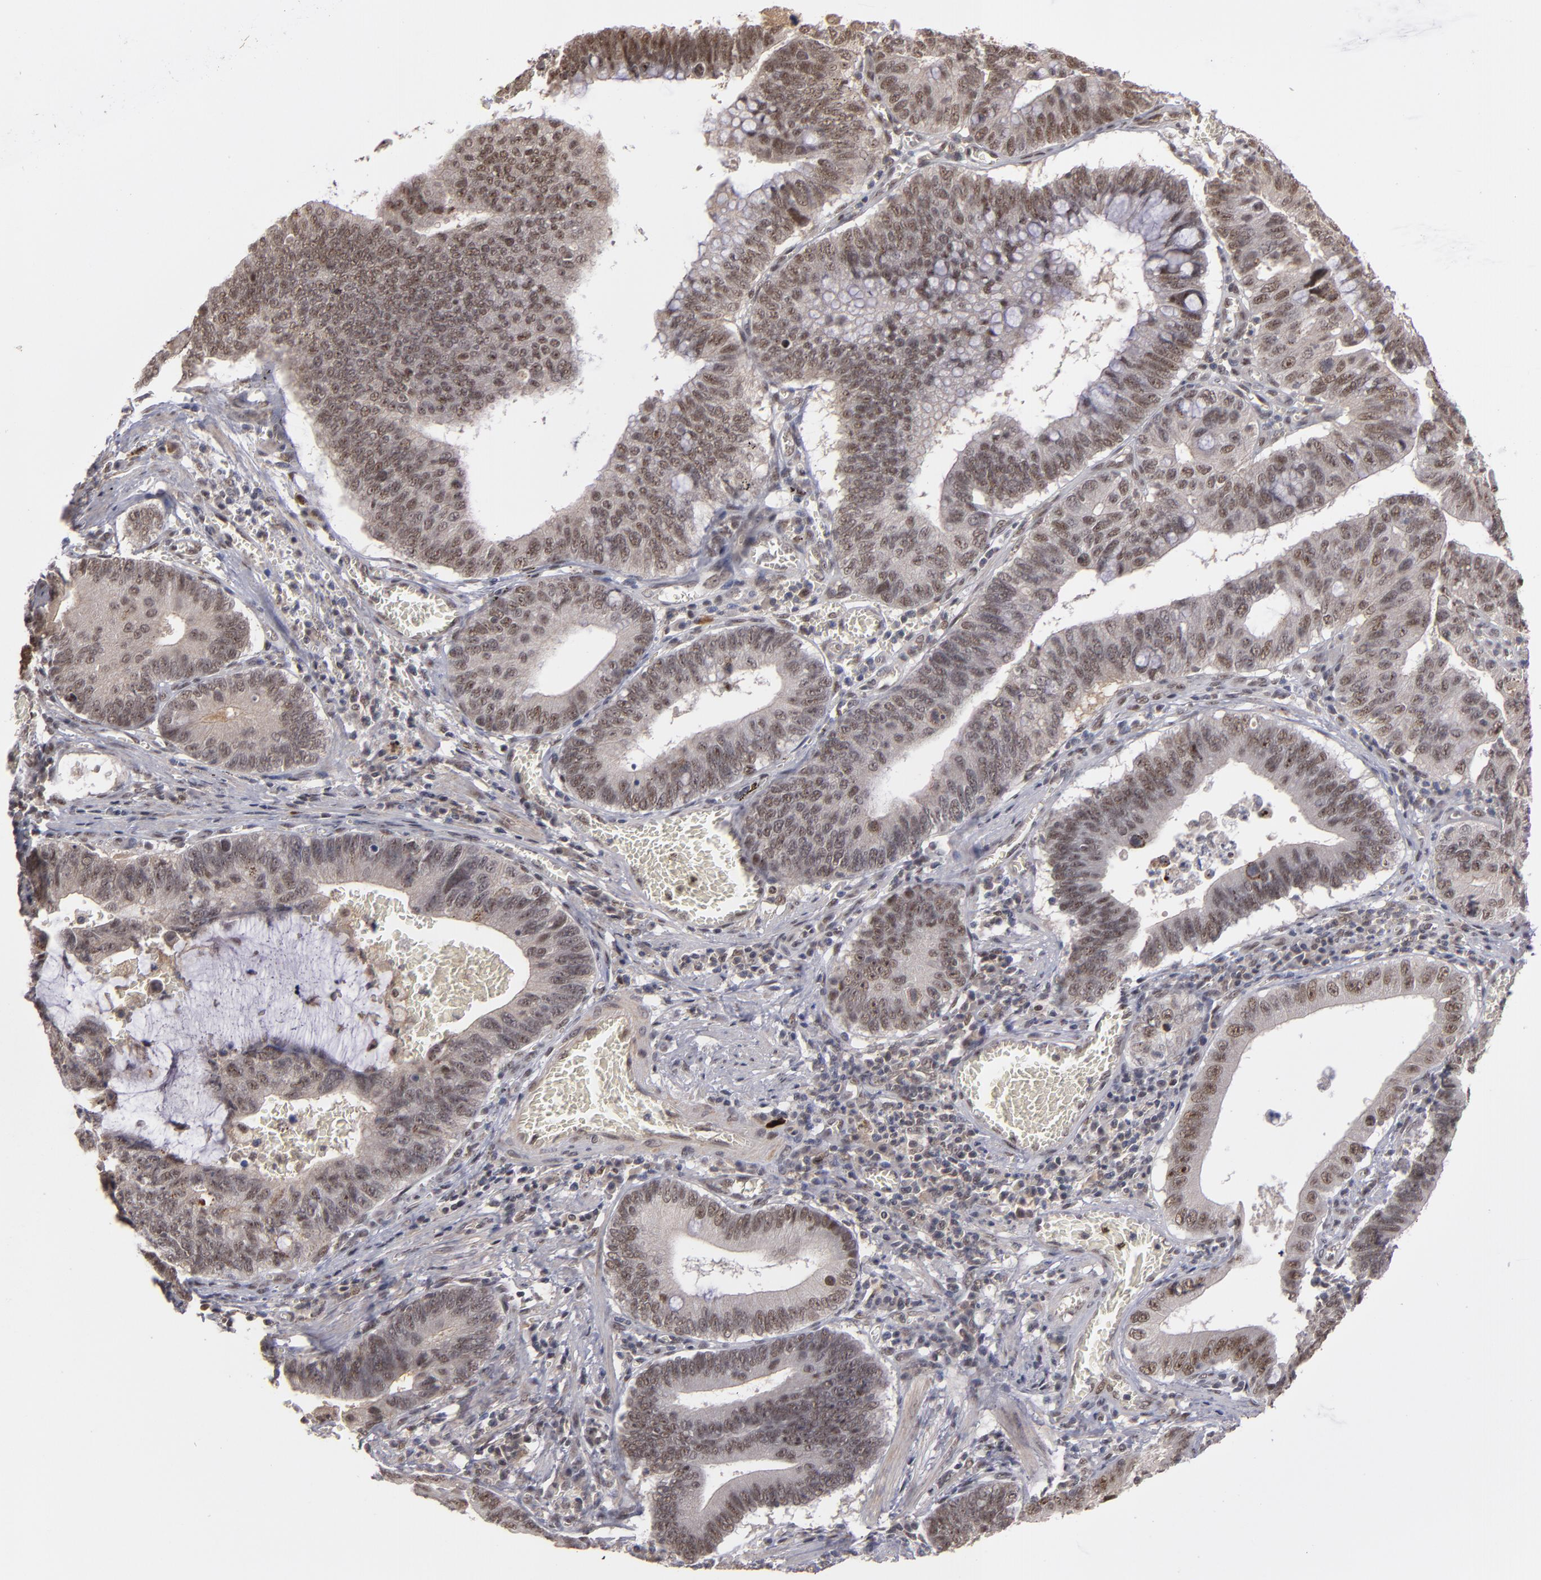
{"staining": {"intensity": "moderate", "quantity": ">75%", "location": "nuclear"}, "tissue": "stomach cancer", "cell_type": "Tumor cells", "image_type": "cancer", "snomed": [{"axis": "morphology", "description": "Adenocarcinoma, NOS"}, {"axis": "topography", "description": "Stomach"}, {"axis": "topography", "description": "Gastric cardia"}], "caption": "Immunohistochemistry micrograph of neoplastic tissue: stomach adenocarcinoma stained using immunohistochemistry reveals medium levels of moderate protein expression localized specifically in the nuclear of tumor cells, appearing as a nuclear brown color.", "gene": "ZNF234", "patient": {"sex": "male", "age": 59}}